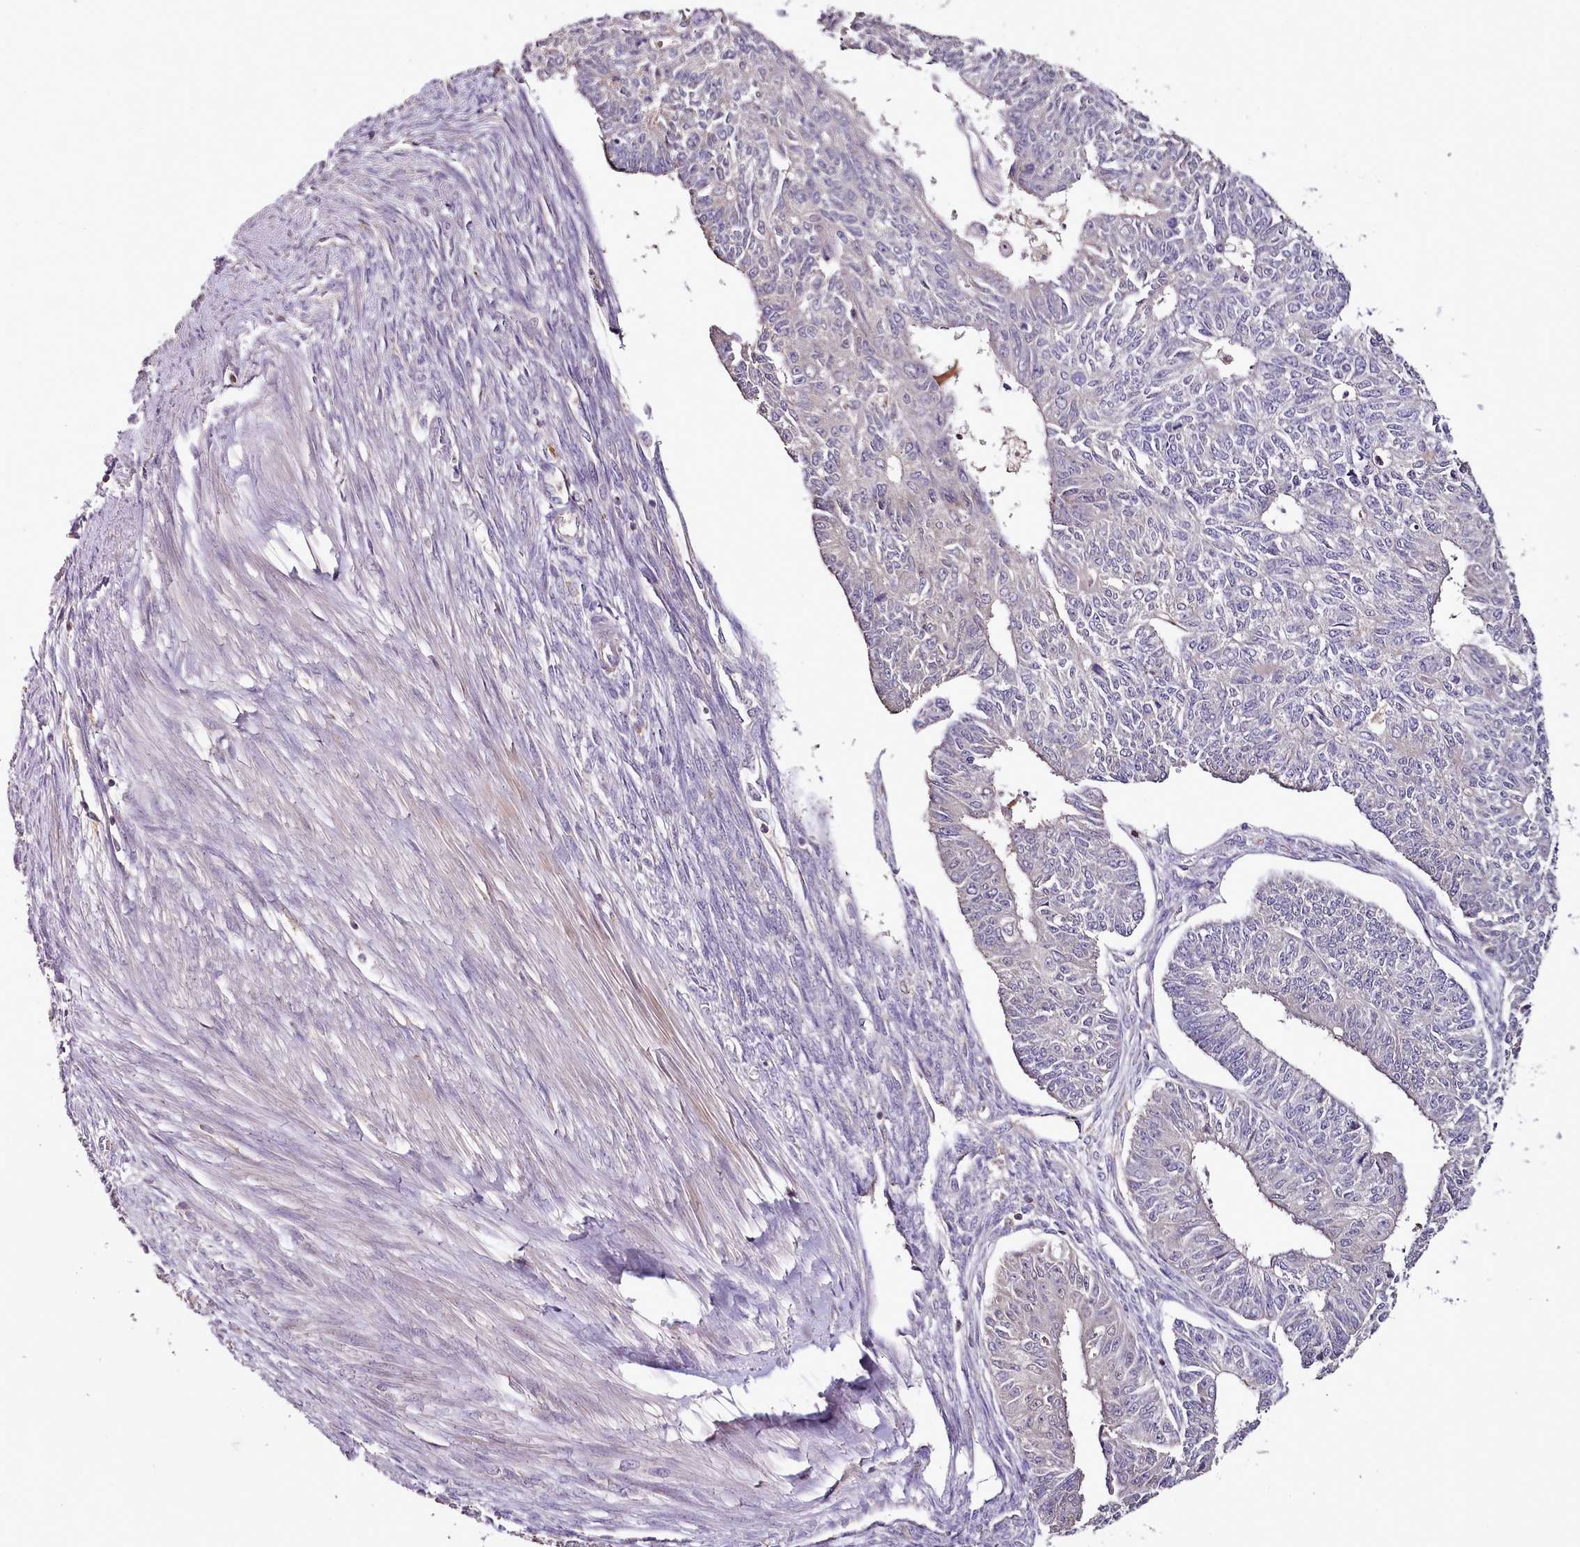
{"staining": {"intensity": "negative", "quantity": "none", "location": "none"}, "tissue": "endometrial cancer", "cell_type": "Tumor cells", "image_type": "cancer", "snomed": [{"axis": "morphology", "description": "Adenocarcinoma, NOS"}, {"axis": "topography", "description": "Endometrium"}], "caption": "Tumor cells are negative for brown protein staining in endometrial cancer.", "gene": "ACSS1", "patient": {"sex": "female", "age": 32}}